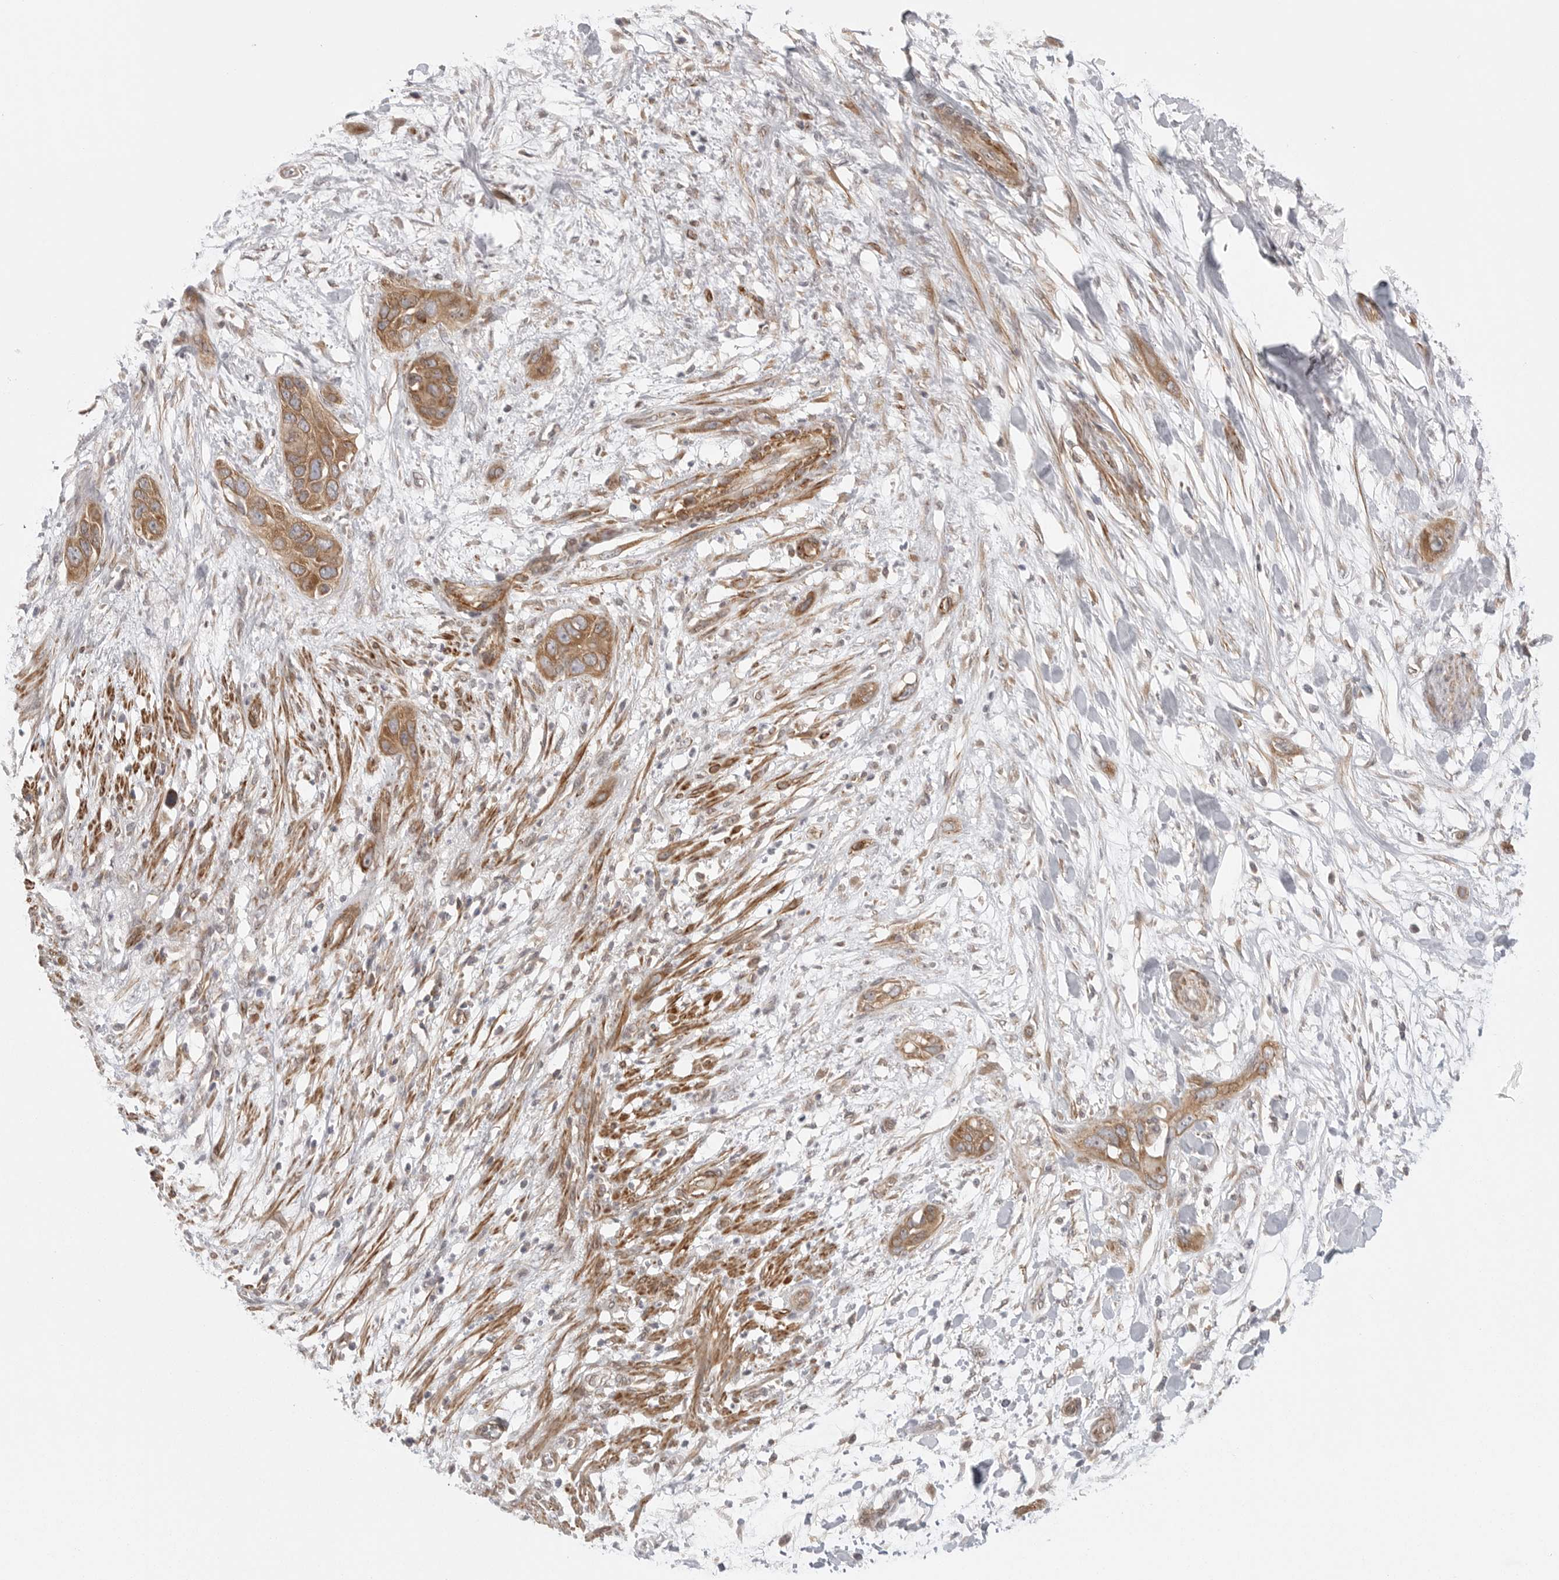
{"staining": {"intensity": "moderate", "quantity": ">75%", "location": "cytoplasmic/membranous"}, "tissue": "pancreatic cancer", "cell_type": "Tumor cells", "image_type": "cancer", "snomed": [{"axis": "morphology", "description": "Adenocarcinoma, NOS"}, {"axis": "topography", "description": "Pancreas"}], "caption": "Immunohistochemistry (IHC) staining of pancreatic adenocarcinoma, which shows medium levels of moderate cytoplasmic/membranous positivity in approximately >75% of tumor cells indicating moderate cytoplasmic/membranous protein expression. The staining was performed using DAB (3,3'-diaminobenzidine) (brown) for protein detection and nuclei were counterstained in hematoxylin (blue).", "gene": "CERS2", "patient": {"sex": "female", "age": 60}}